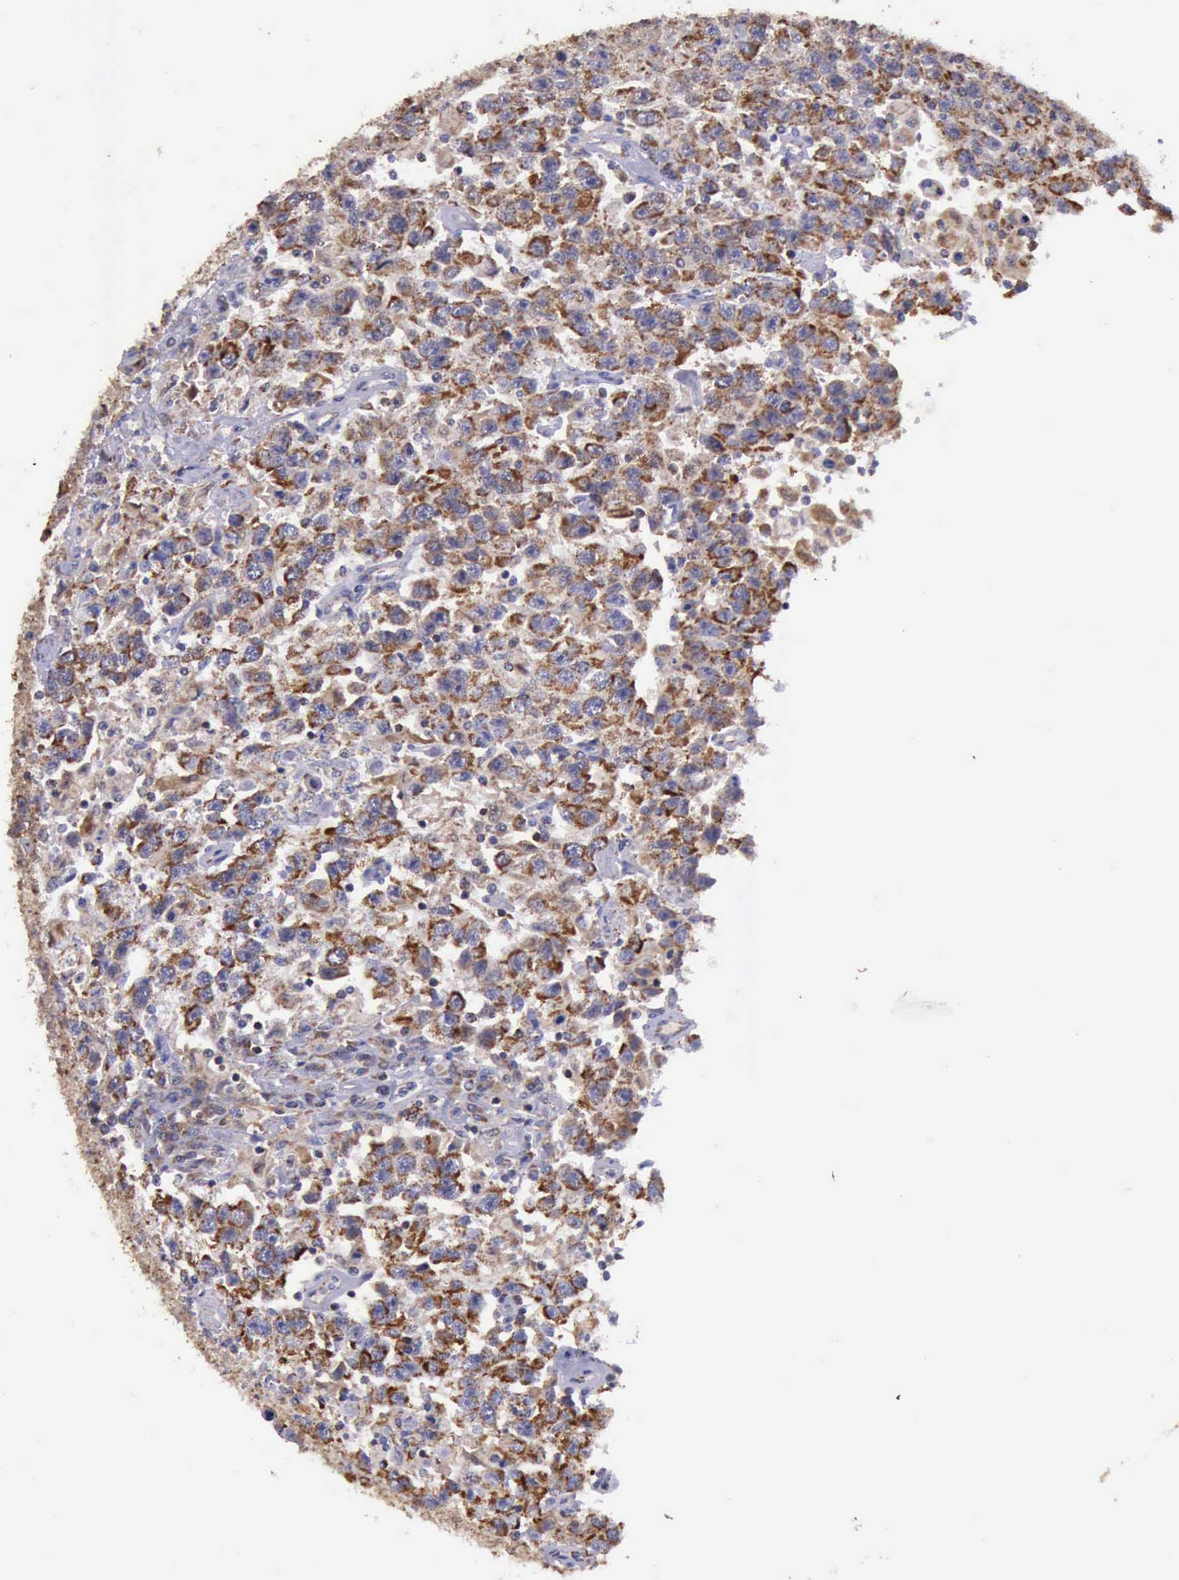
{"staining": {"intensity": "moderate", "quantity": ">75%", "location": "cytoplasmic/membranous"}, "tissue": "testis cancer", "cell_type": "Tumor cells", "image_type": "cancer", "snomed": [{"axis": "morphology", "description": "Seminoma, NOS"}, {"axis": "topography", "description": "Testis"}], "caption": "Immunohistochemical staining of testis seminoma shows moderate cytoplasmic/membranous protein positivity in approximately >75% of tumor cells.", "gene": "TXN2", "patient": {"sex": "male", "age": 41}}